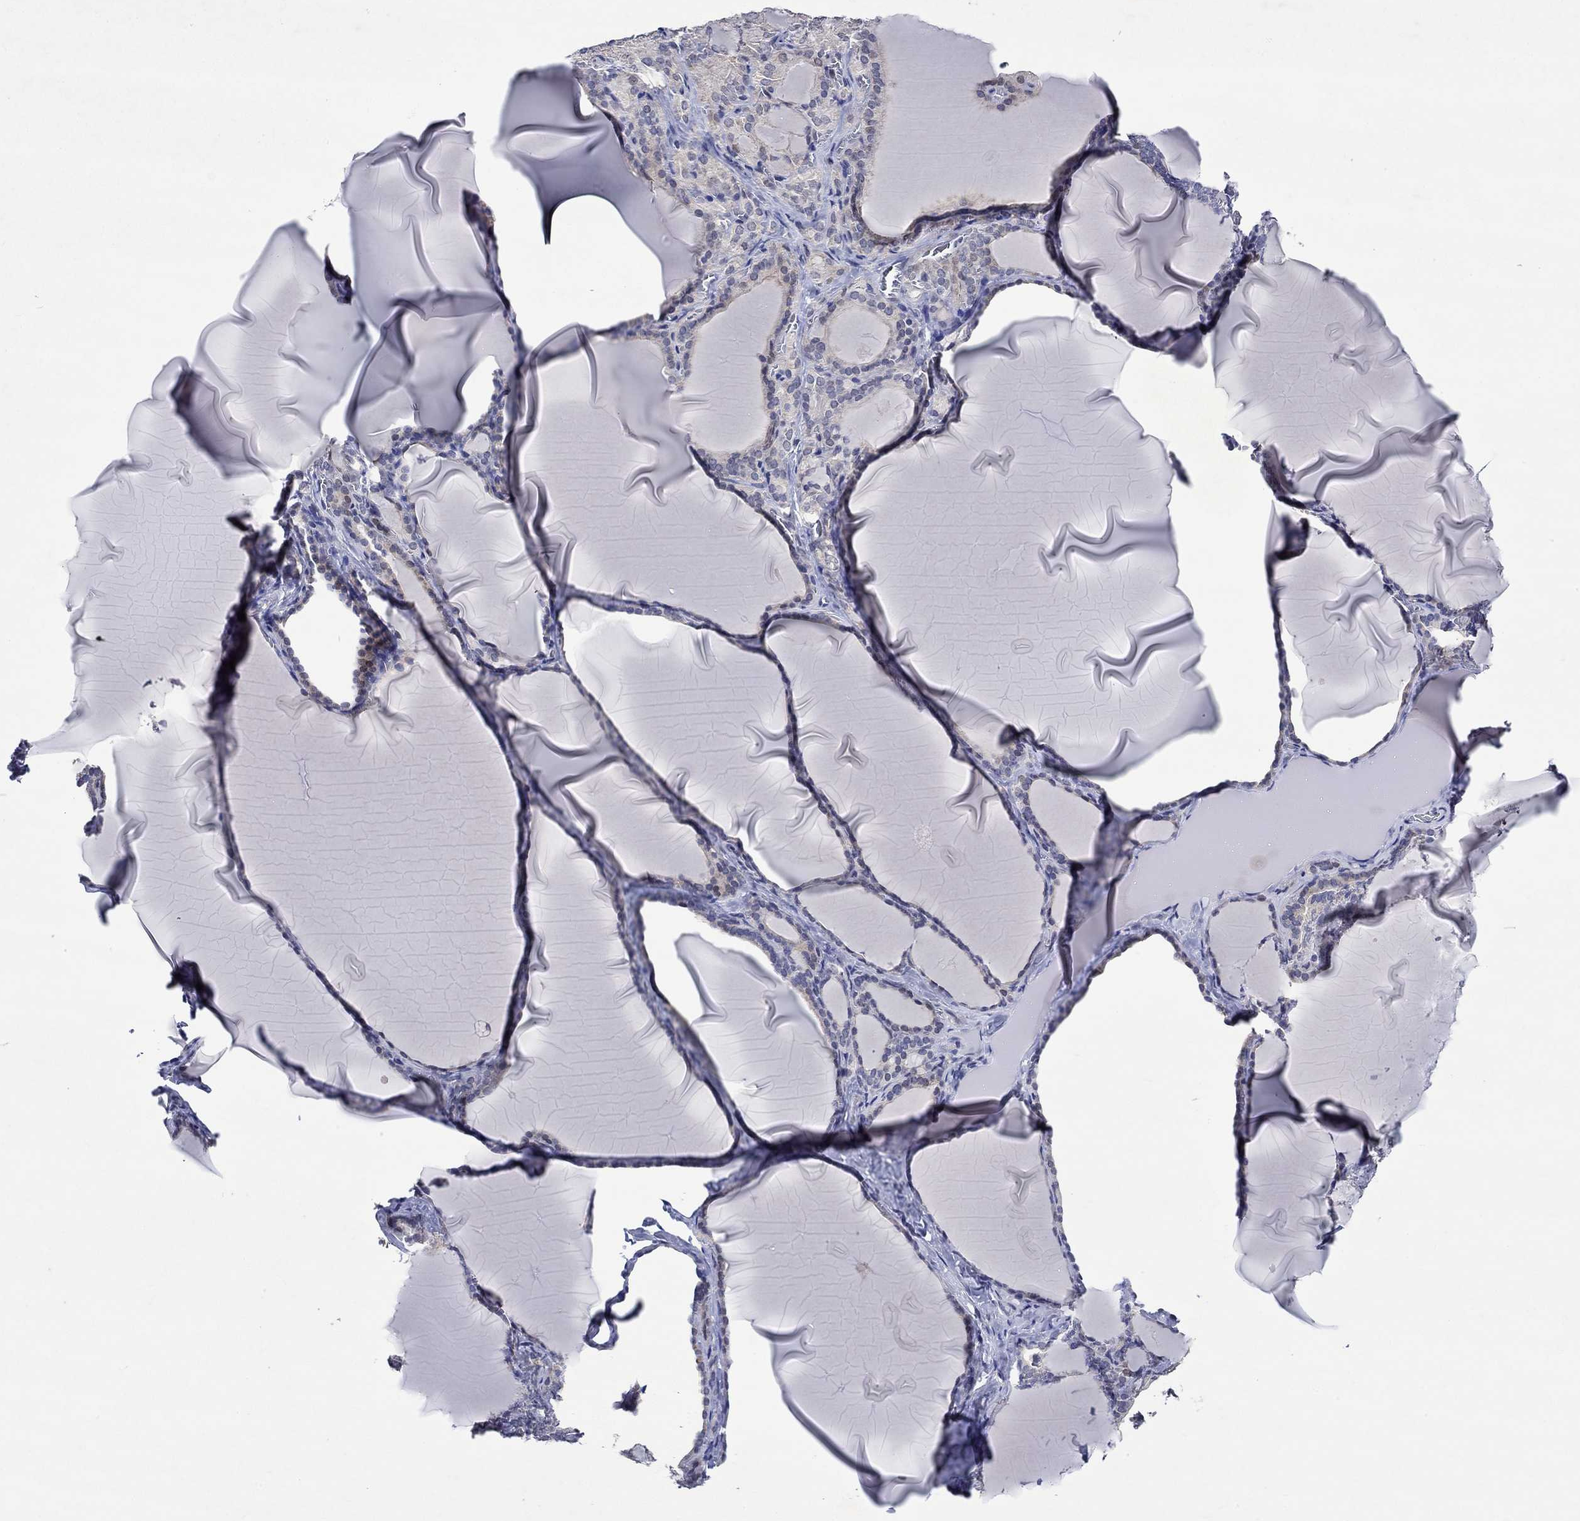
{"staining": {"intensity": "negative", "quantity": "none", "location": "none"}, "tissue": "thyroid gland", "cell_type": "Glandular cells", "image_type": "normal", "snomed": [{"axis": "morphology", "description": "Normal tissue, NOS"}, {"axis": "morphology", "description": "Hyperplasia, NOS"}, {"axis": "topography", "description": "Thyroid gland"}], "caption": "Histopathology image shows no protein expression in glandular cells of unremarkable thyroid gland.", "gene": "DDX3Y", "patient": {"sex": "female", "age": 27}}